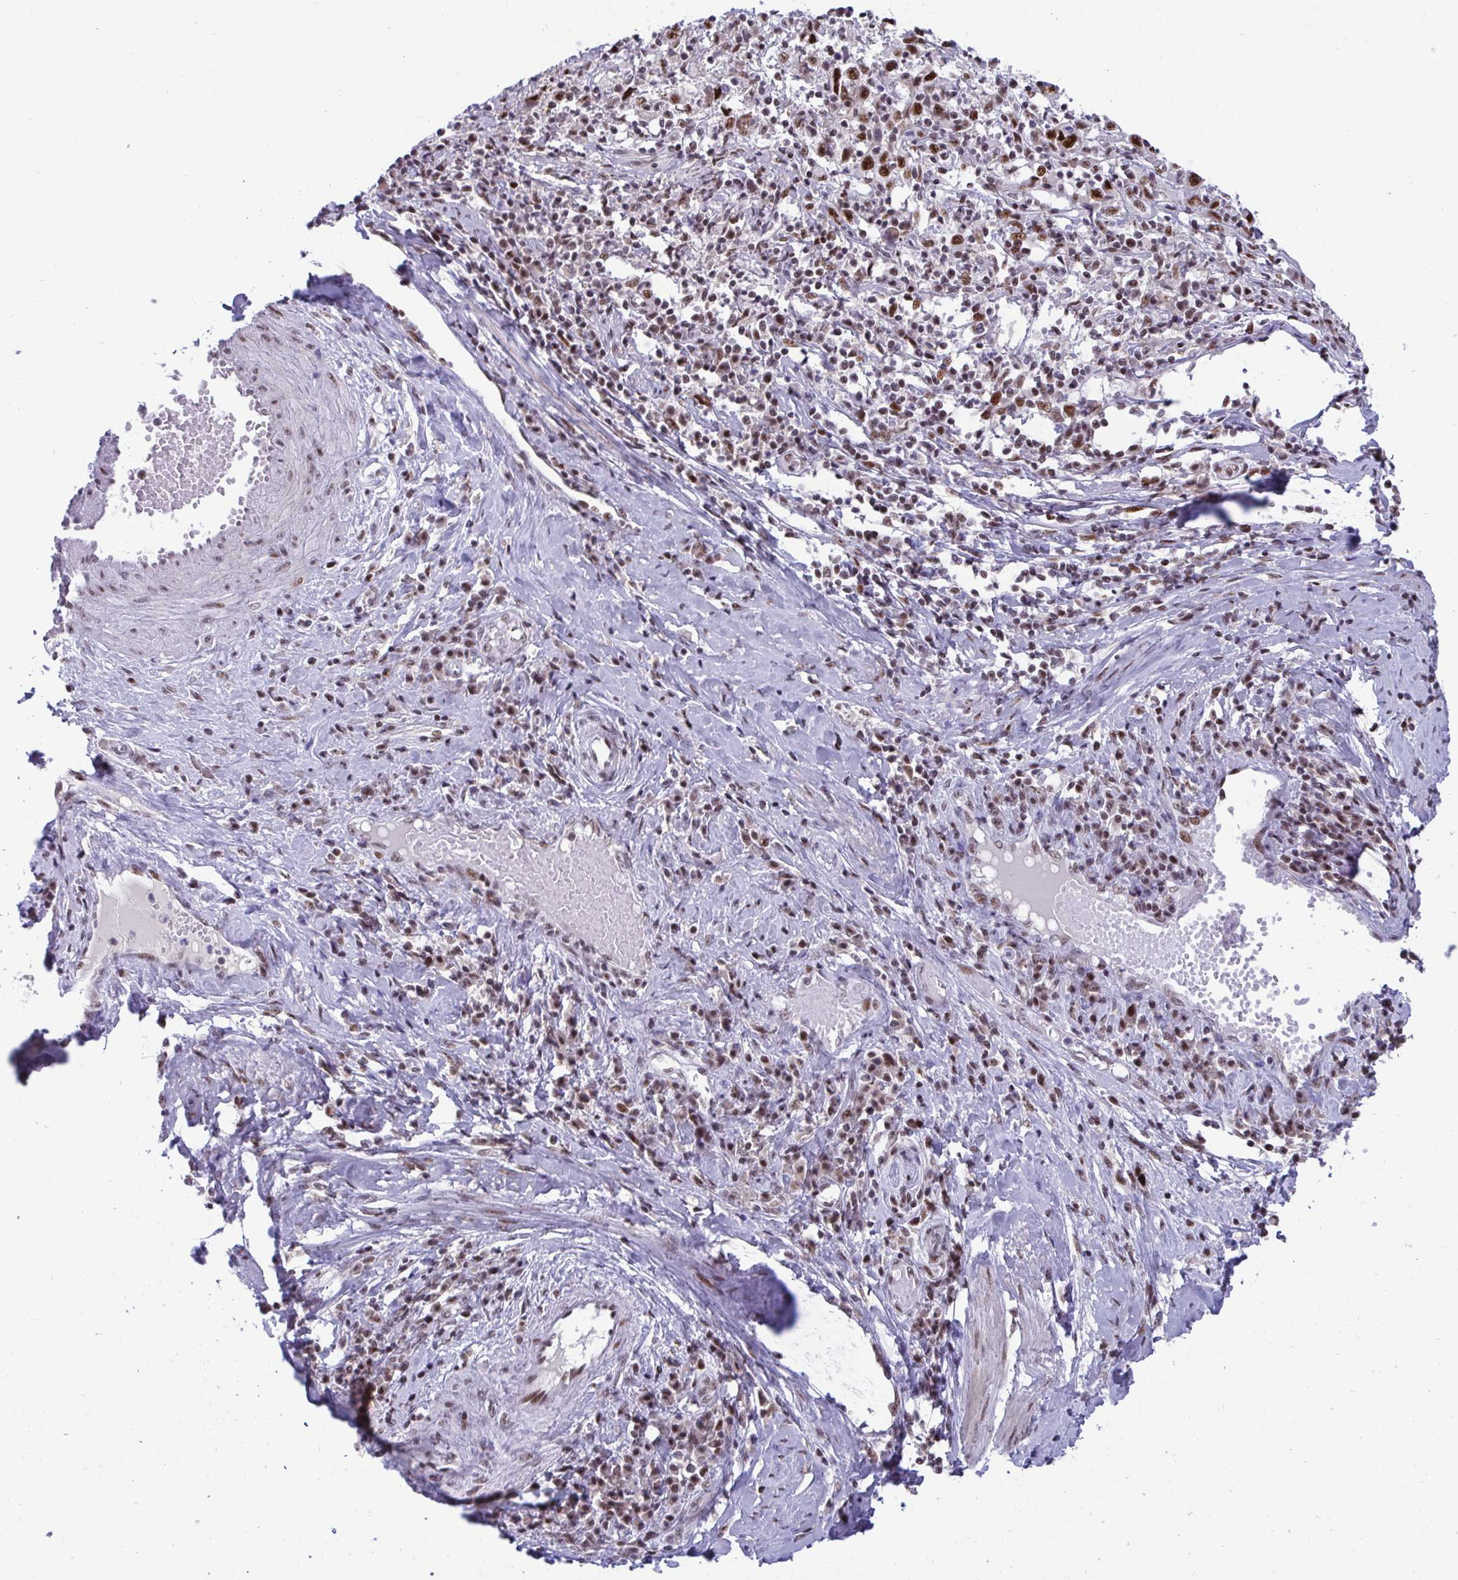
{"staining": {"intensity": "strong", "quantity": ">75%", "location": "nuclear"}, "tissue": "cervical cancer", "cell_type": "Tumor cells", "image_type": "cancer", "snomed": [{"axis": "morphology", "description": "Squamous cell carcinoma, NOS"}, {"axis": "topography", "description": "Cervix"}], "caption": "Strong nuclear expression for a protein is seen in approximately >75% of tumor cells of squamous cell carcinoma (cervical) using immunohistochemistry.", "gene": "WBP11", "patient": {"sex": "female", "age": 46}}